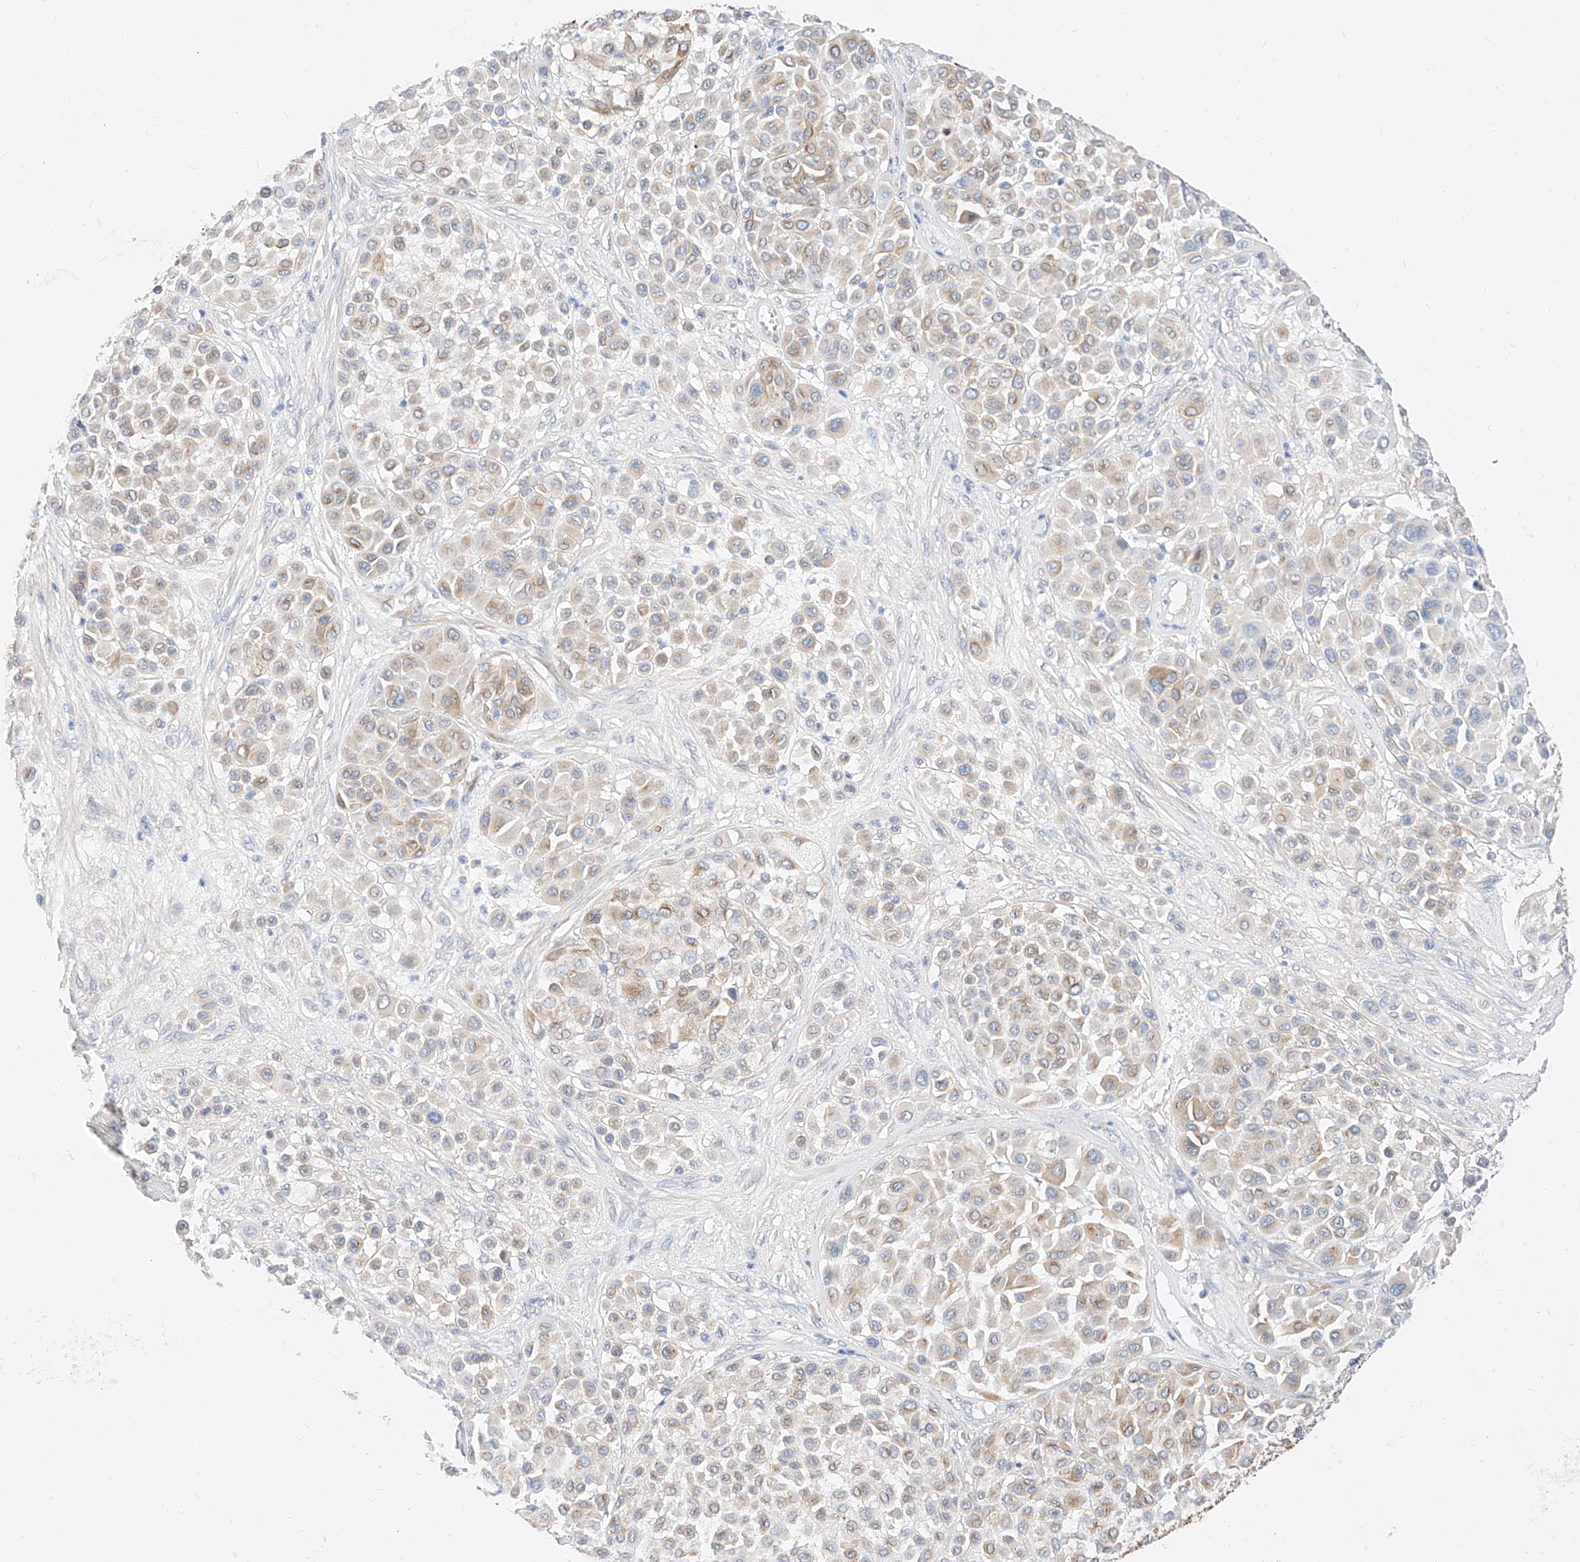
{"staining": {"intensity": "weak", "quantity": "25%-75%", "location": "cytoplasmic/membranous"}, "tissue": "melanoma", "cell_type": "Tumor cells", "image_type": "cancer", "snomed": [{"axis": "morphology", "description": "Malignant melanoma, Metastatic site"}, {"axis": "topography", "description": "Soft tissue"}], "caption": "This micrograph reveals immunohistochemistry (IHC) staining of human melanoma, with low weak cytoplasmic/membranous expression in about 25%-75% of tumor cells.", "gene": "MAP7", "patient": {"sex": "male", "age": 41}}